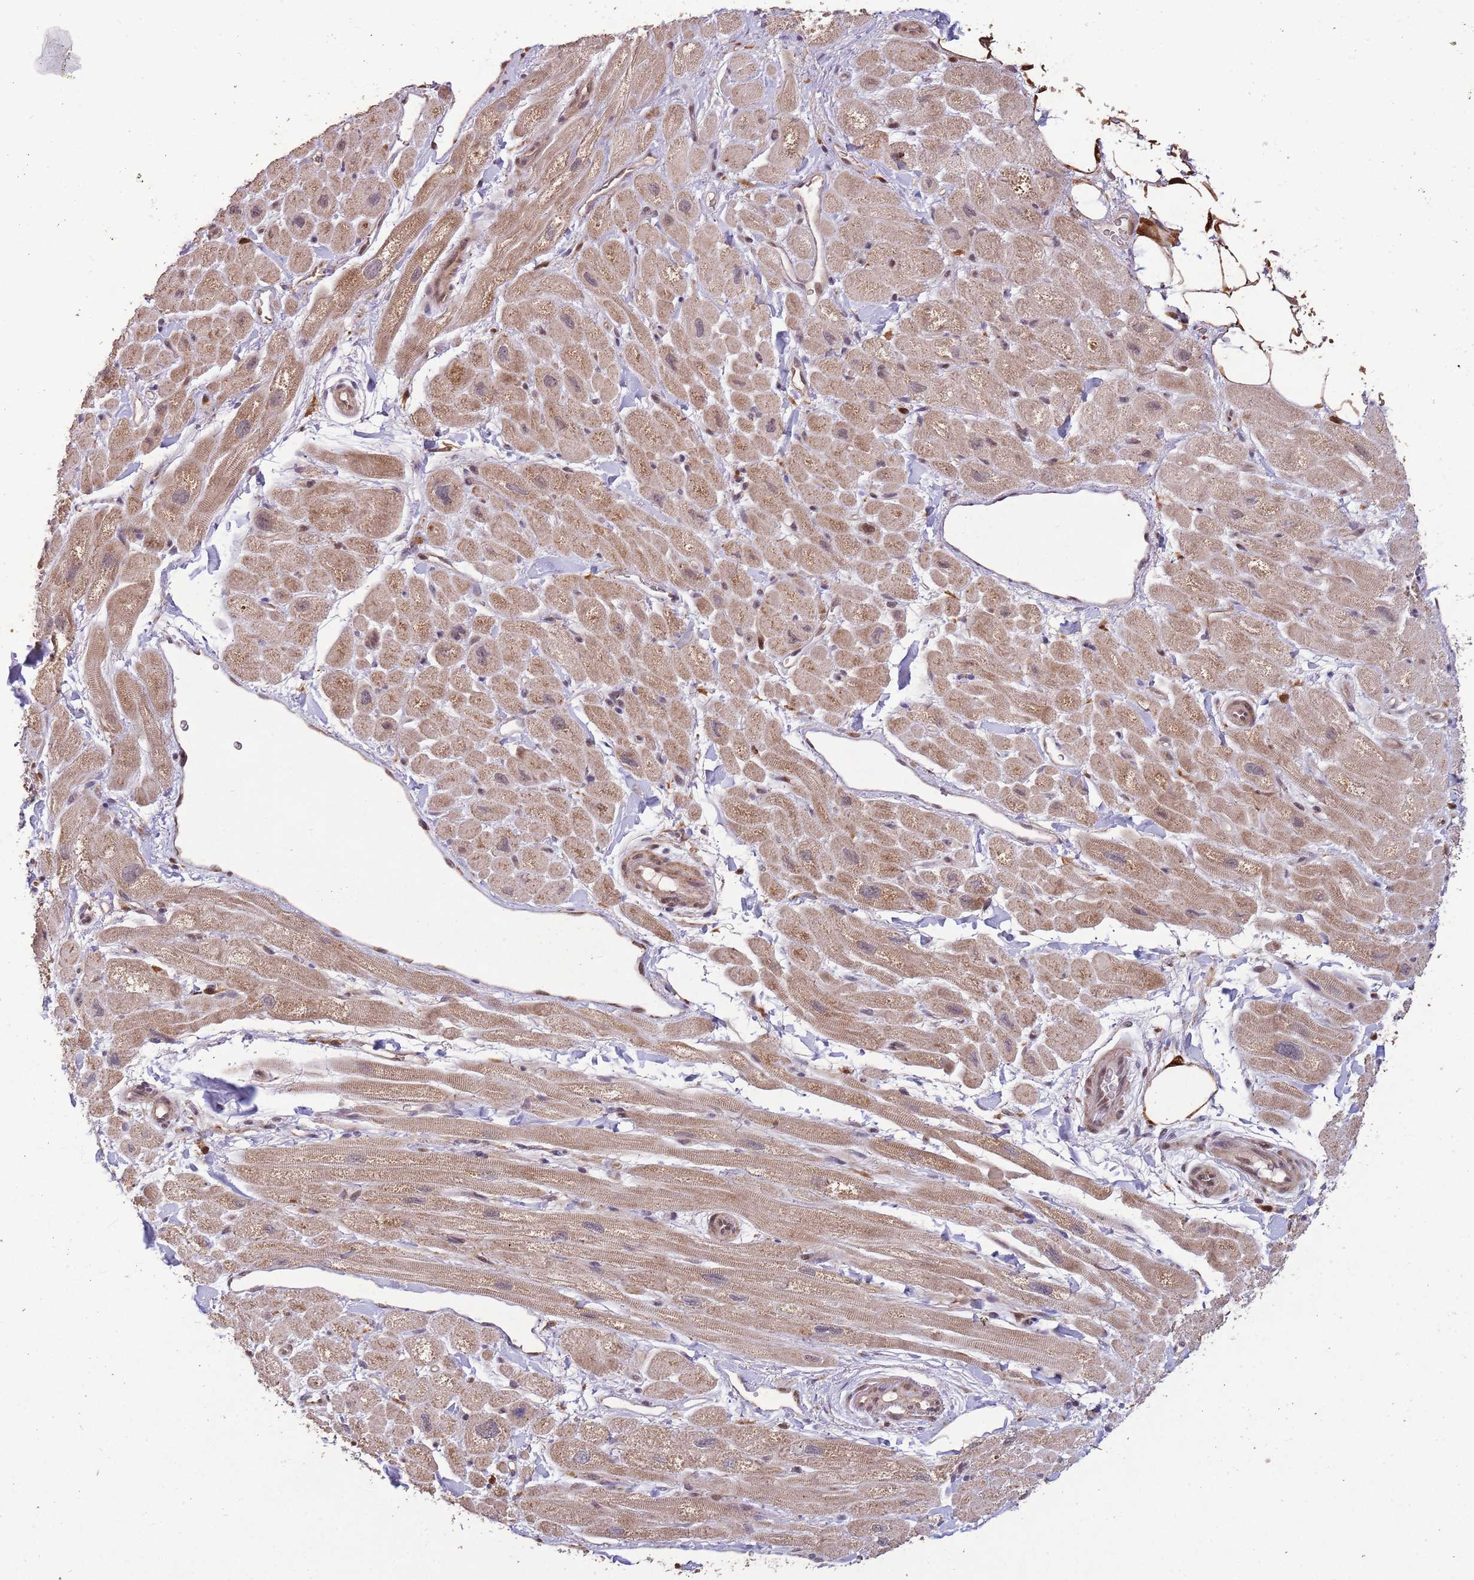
{"staining": {"intensity": "moderate", "quantity": "25%-75%", "location": "cytoplasmic/membranous"}, "tissue": "heart muscle", "cell_type": "Cardiomyocytes", "image_type": "normal", "snomed": [{"axis": "morphology", "description": "Normal tissue, NOS"}, {"axis": "topography", "description": "Heart"}], "caption": "Protein analysis of unremarkable heart muscle shows moderate cytoplasmic/membranous positivity in approximately 25%-75% of cardiomyocytes.", "gene": "ZNF639", "patient": {"sex": "male", "age": 65}}